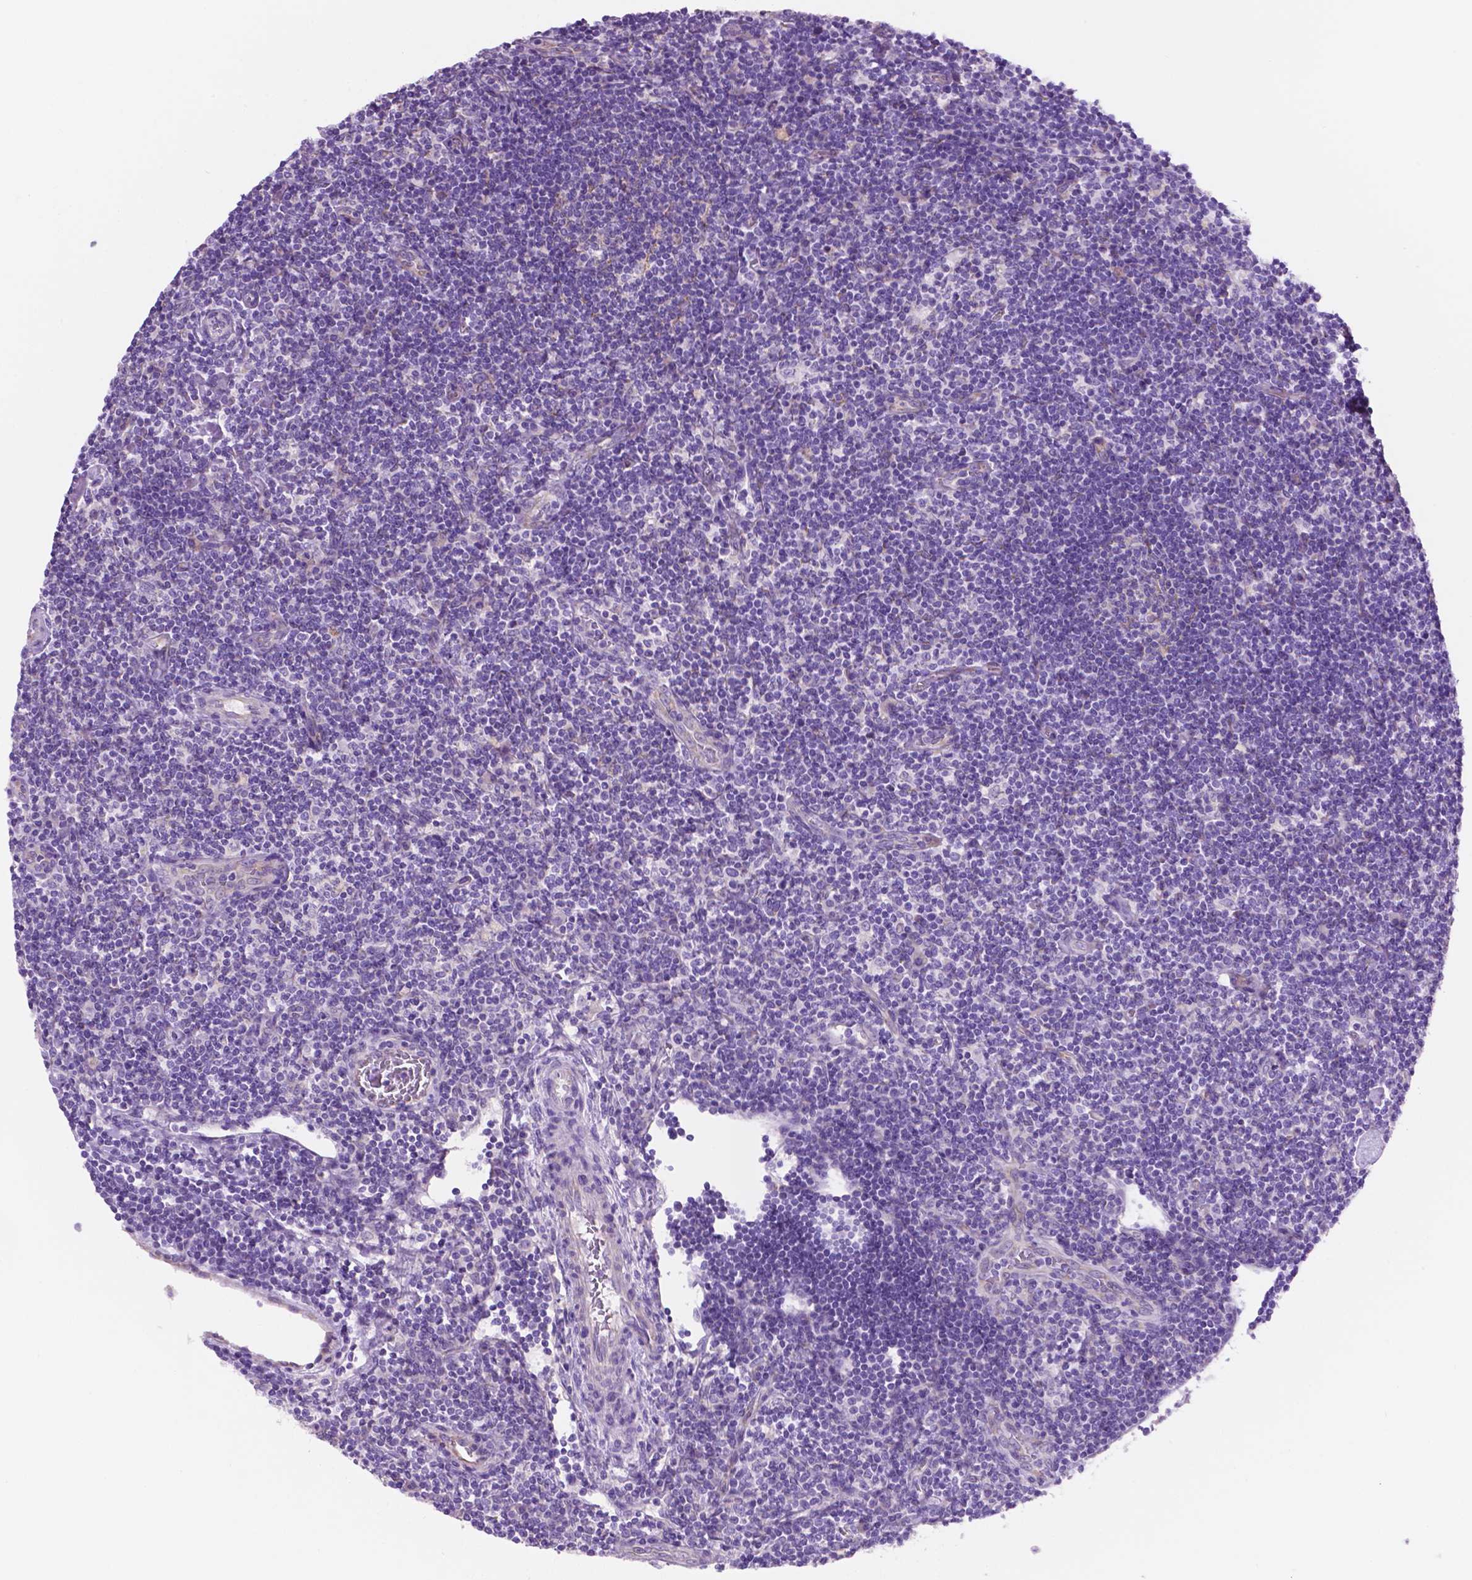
{"staining": {"intensity": "negative", "quantity": "none", "location": "none"}, "tissue": "lymphoma", "cell_type": "Tumor cells", "image_type": "cancer", "snomed": [{"axis": "morphology", "description": "Hodgkin's disease, NOS"}, {"axis": "topography", "description": "Lymph node"}], "caption": "Protein analysis of Hodgkin's disease displays no significant expression in tumor cells.", "gene": "CEACAM7", "patient": {"sex": "male", "age": 40}}